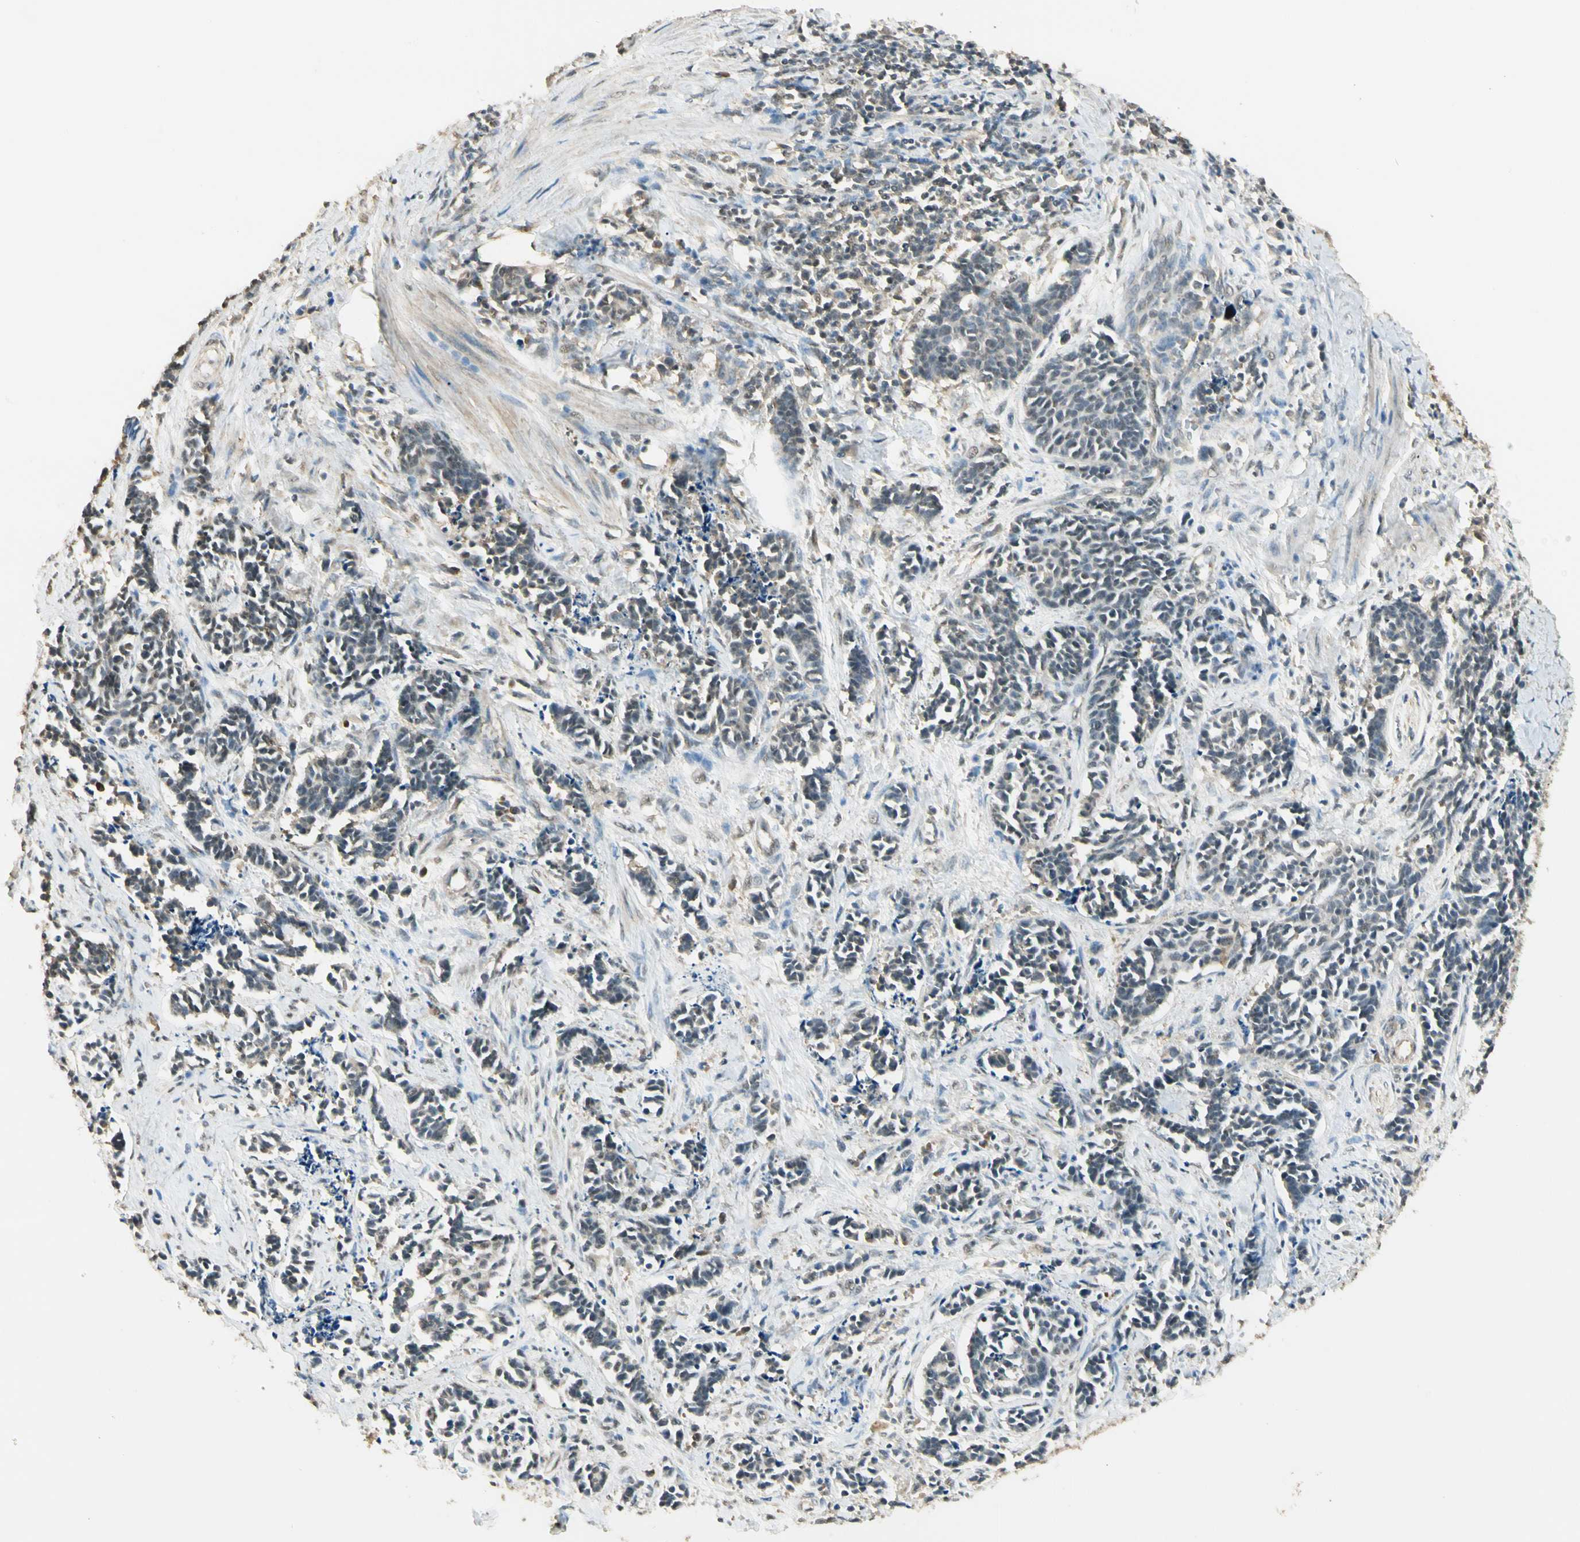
{"staining": {"intensity": "weak", "quantity": "25%-75%", "location": "cytoplasmic/membranous,nuclear"}, "tissue": "cervical cancer", "cell_type": "Tumor cells", "image_type": "cancer", "snomed": [{"axis": "morphology", "description": "Squamous cell carcinoma, NOS"}, {"axis": "topography", "description": "Cervix"}], "caption": "Human squamous cell carcinoma (cervical) stained for a protein (brown) demonstrates weak cytoplasmic/membranous and nuclear positive expression in about 25%-75% of tumor cells.", "gene": "SGCA", "patient": {"sex": "female", "age": 35}}